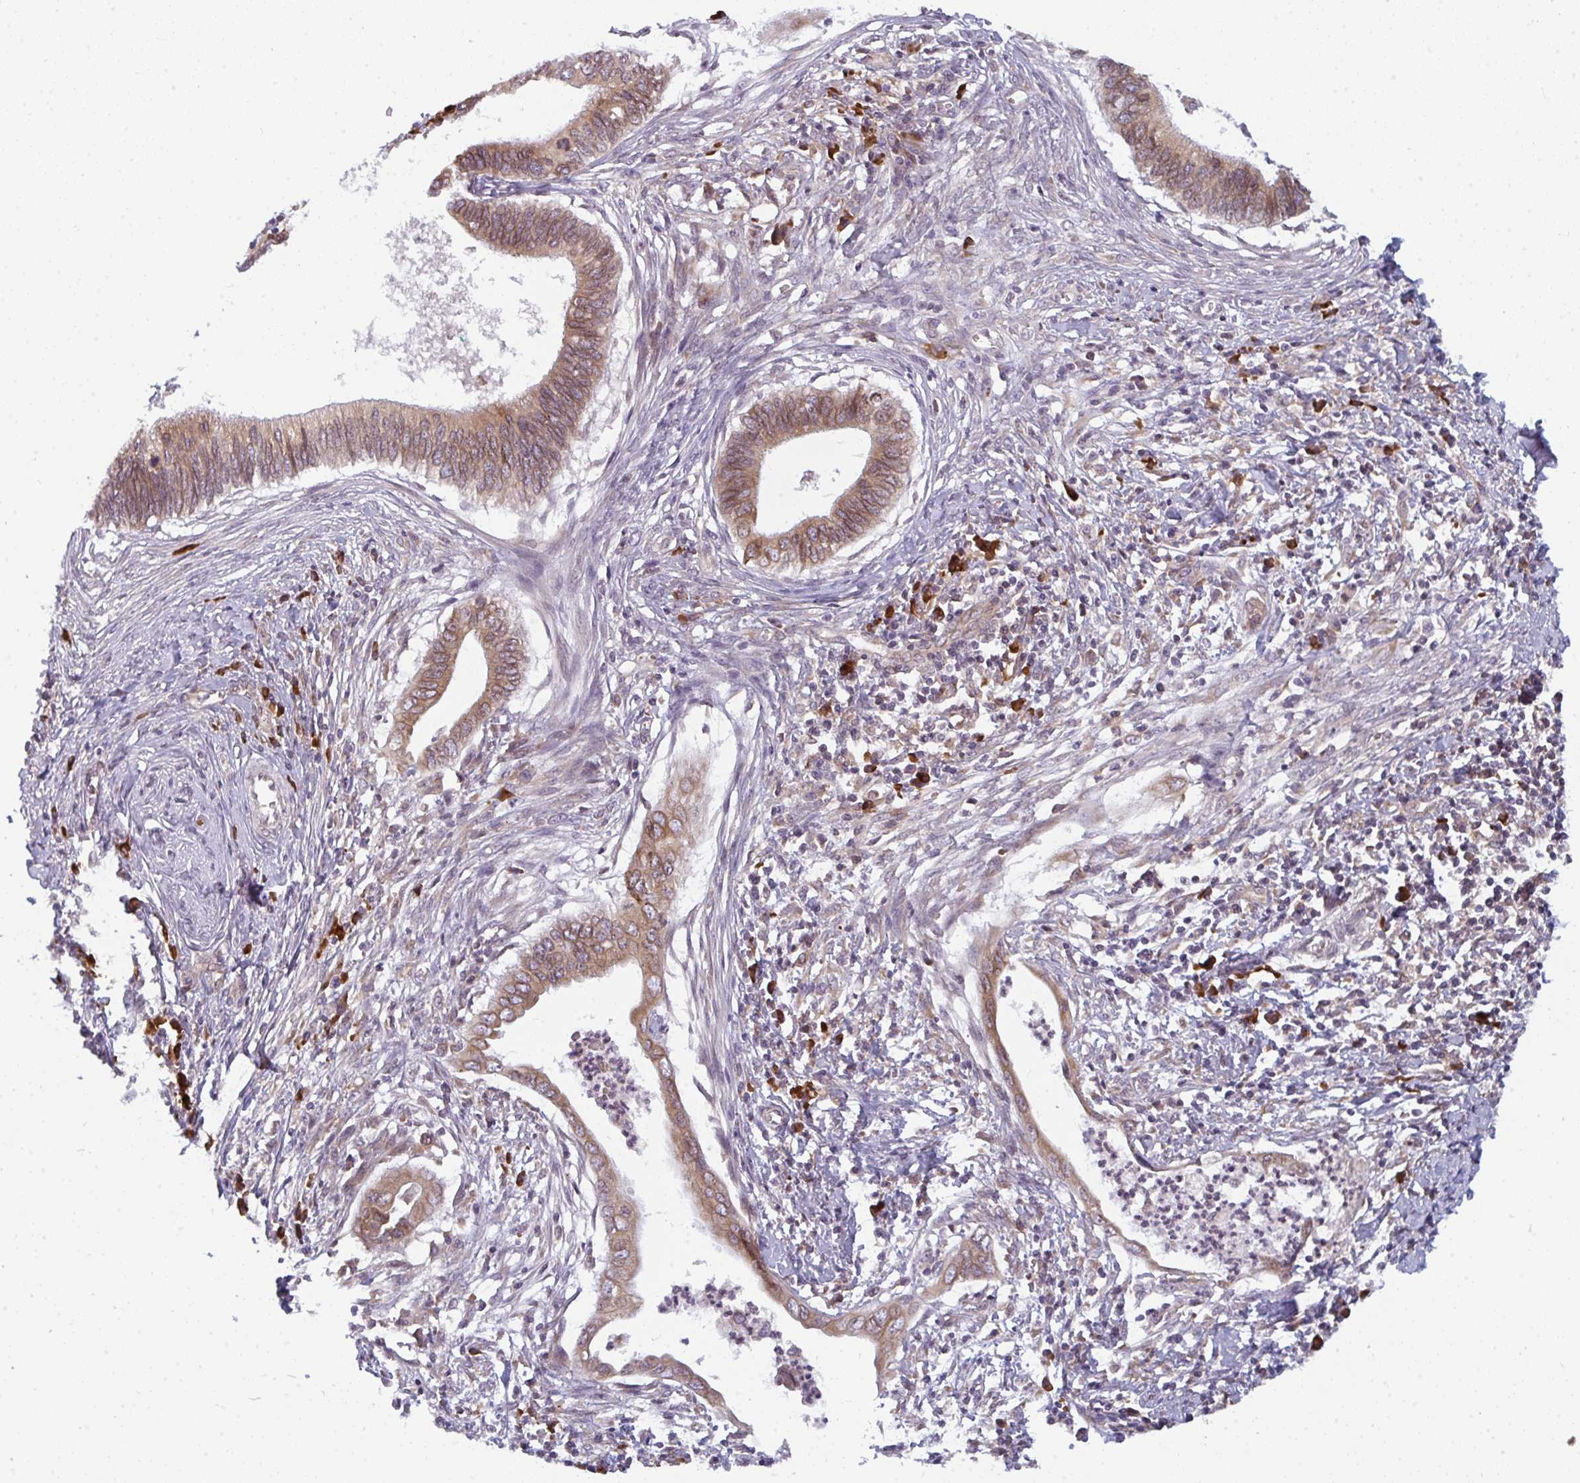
{"staining": {"intensity": "moderate", "quantity": ">75%", "location": "cytoplasmic/membranous"}, "tissue": "cervical cancer", "cell_type": "Tumor cells", "image_type": "cancer", "snomed": [{"axis": "morphology", "description": "Adenocarcinoma, NOS"}, {"axis": "topography", "description": "Cervix"}], "caption": "Immunohistochemical staining of human cervical cancer (adenocarcinoma) shows moderate cytoplasmic/membranous protein positivity in approximately >75% of tumor cells. The staining was performed using DAB (3,3'-diaminobenzidine) to visualize the protein expression in brown, while the nuclei were stained in blue with hematoxylin (Magnification: 20x).", "gene": "LYSMD4", "patient": {"sex": "female", "age": 42}}